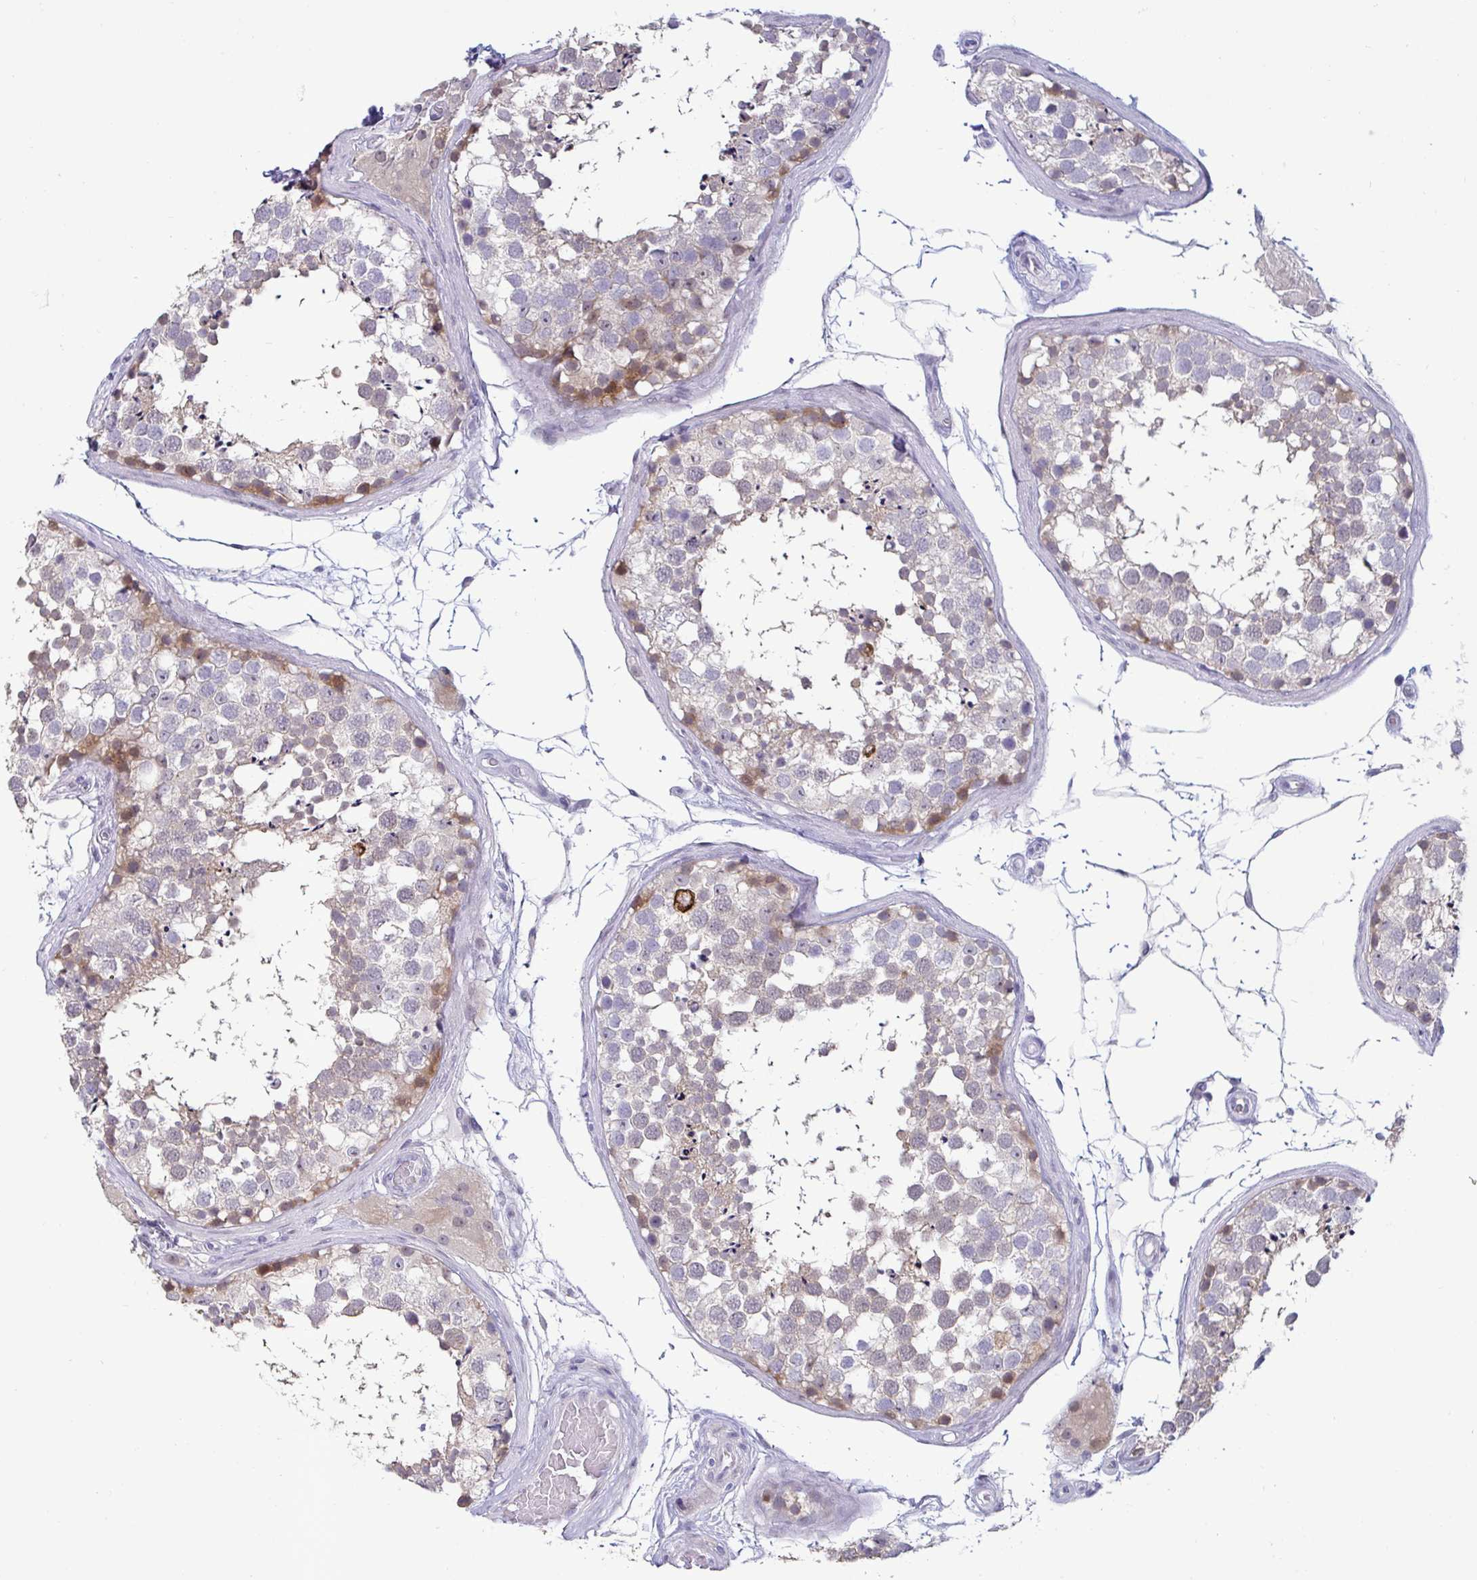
{"staining": {"intensity": "moderate", "quantity": "<25%", "location": "cytoplasmic/membranous,nuclear"}, "tissue": "testis", "cell_type": "Cells in seminiferous ducts", "image_type": "normal", "snomed": [{"axis": "morphology", "description": "Normal tissue, NOS"}, {"axis": "morphology", "description": "Seminoma, NOS"}, {"axis": "topography", "description": "Testis"}], "caption": "Testis was stained to show a protein in brown. There is low levels of moderate cytoplasmic/membranous,nuclear staining in about <25% of cells in seminiferous ducts. The staining is performed using DAB brown chromogen to label protein expression. The nuclei are counter-stained blue using hematoxylin.", "gene": "GSTM1", "patient": {"sex": "male", "age": 65}}